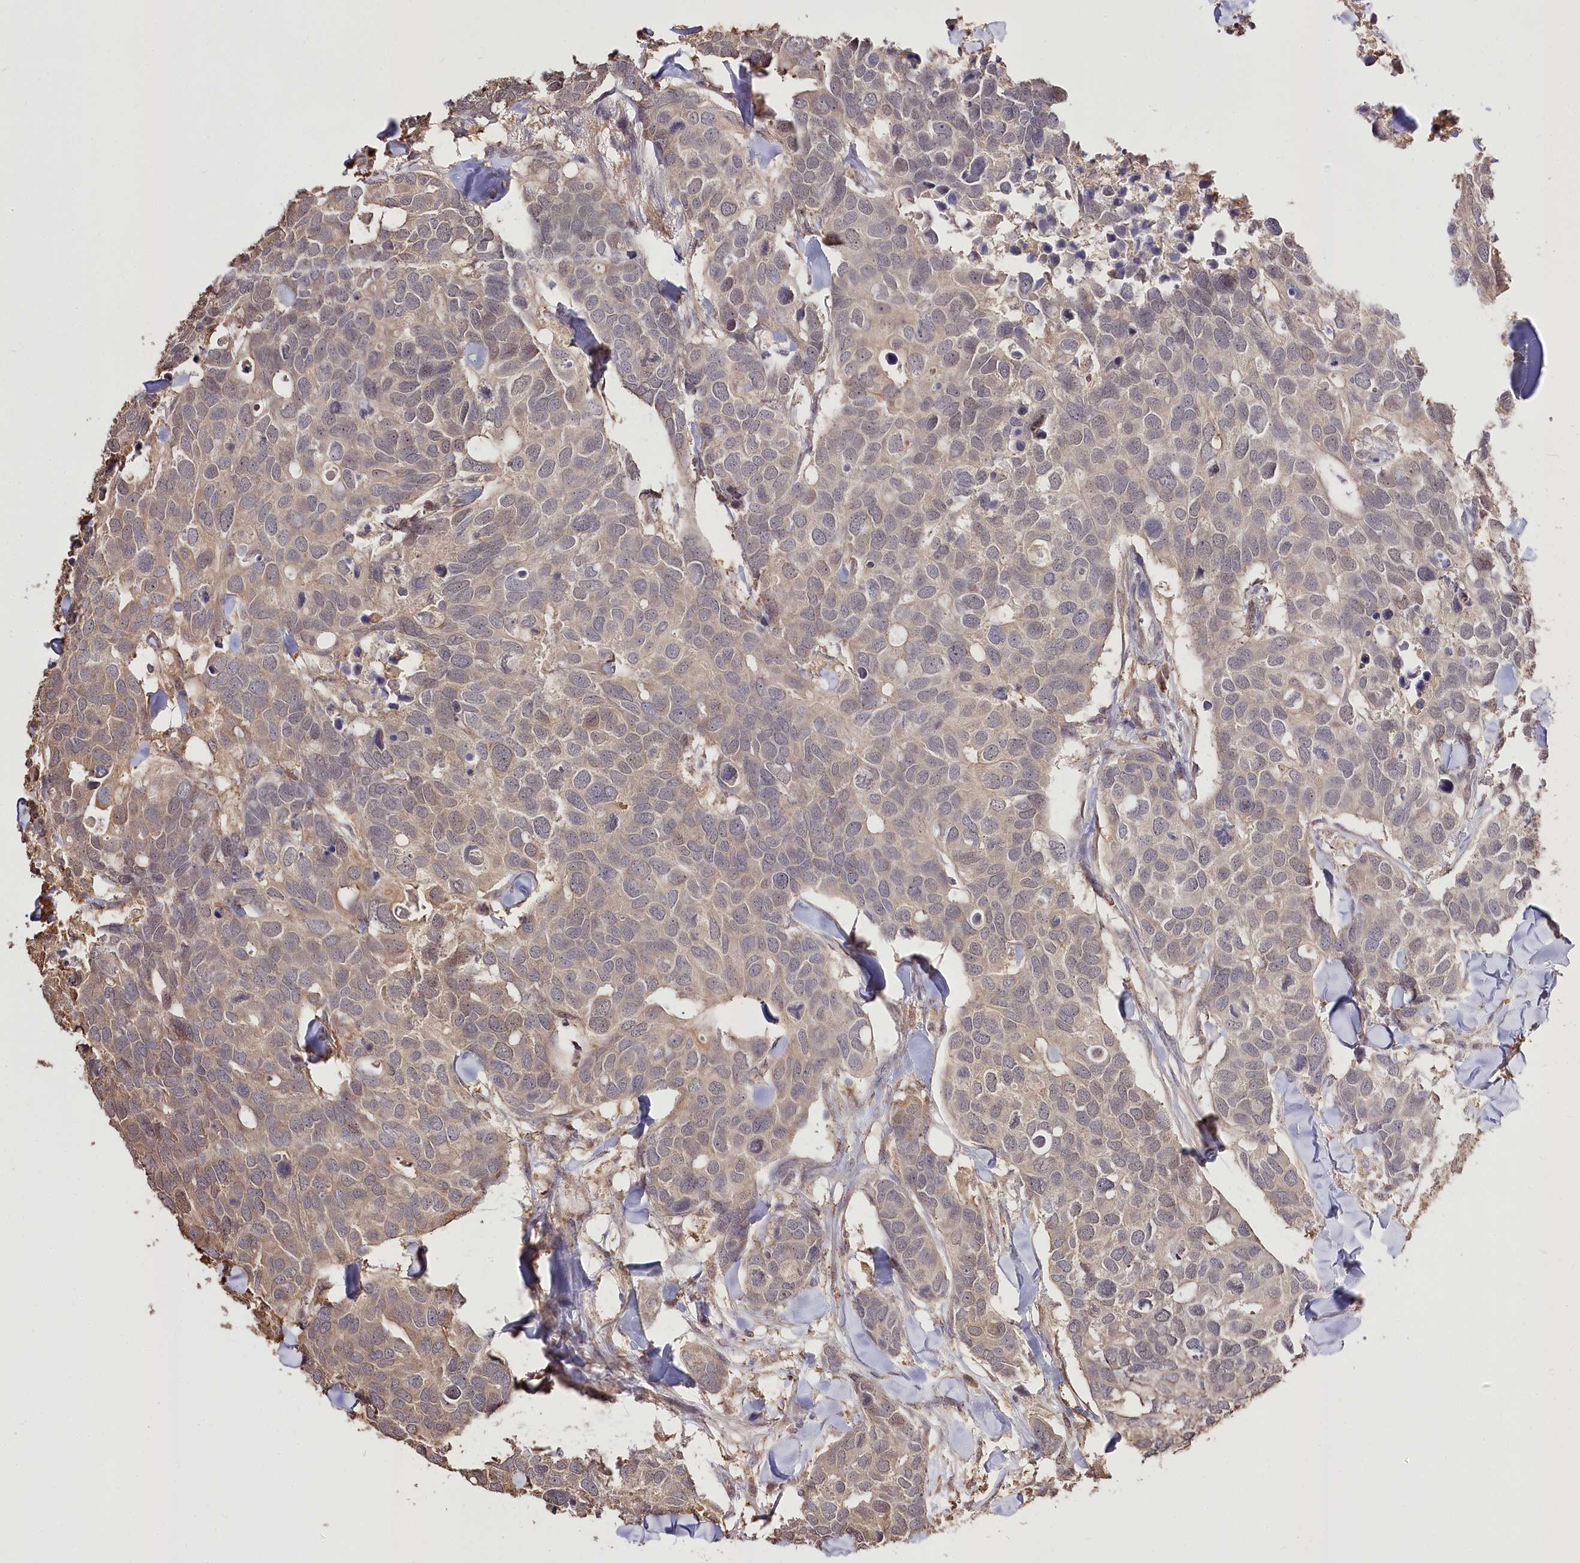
{"staining": {"intensity": "weak", "quantity": "<25%", "location": "cytoplasmic/membranous"}, "tissue": "breast cancer", "cell_type": "Tumor cells", "image_type": "cancer", "snomed": [{"axis": "morphology", "description": "Duct carcinoma"}, {"axis": "topography", "description": "Breast"}], "caption": "A photomicrograph of human breast infiltrating ductal carcinoma is negative for staining in tumor cells. (DAB (3,3'-diaminobenzidine) immunohistochemistry (IHC) with hematoxylin counter stain).", "gene": "R3HDM2", "patient": {"sex": "female", "age": 83}}